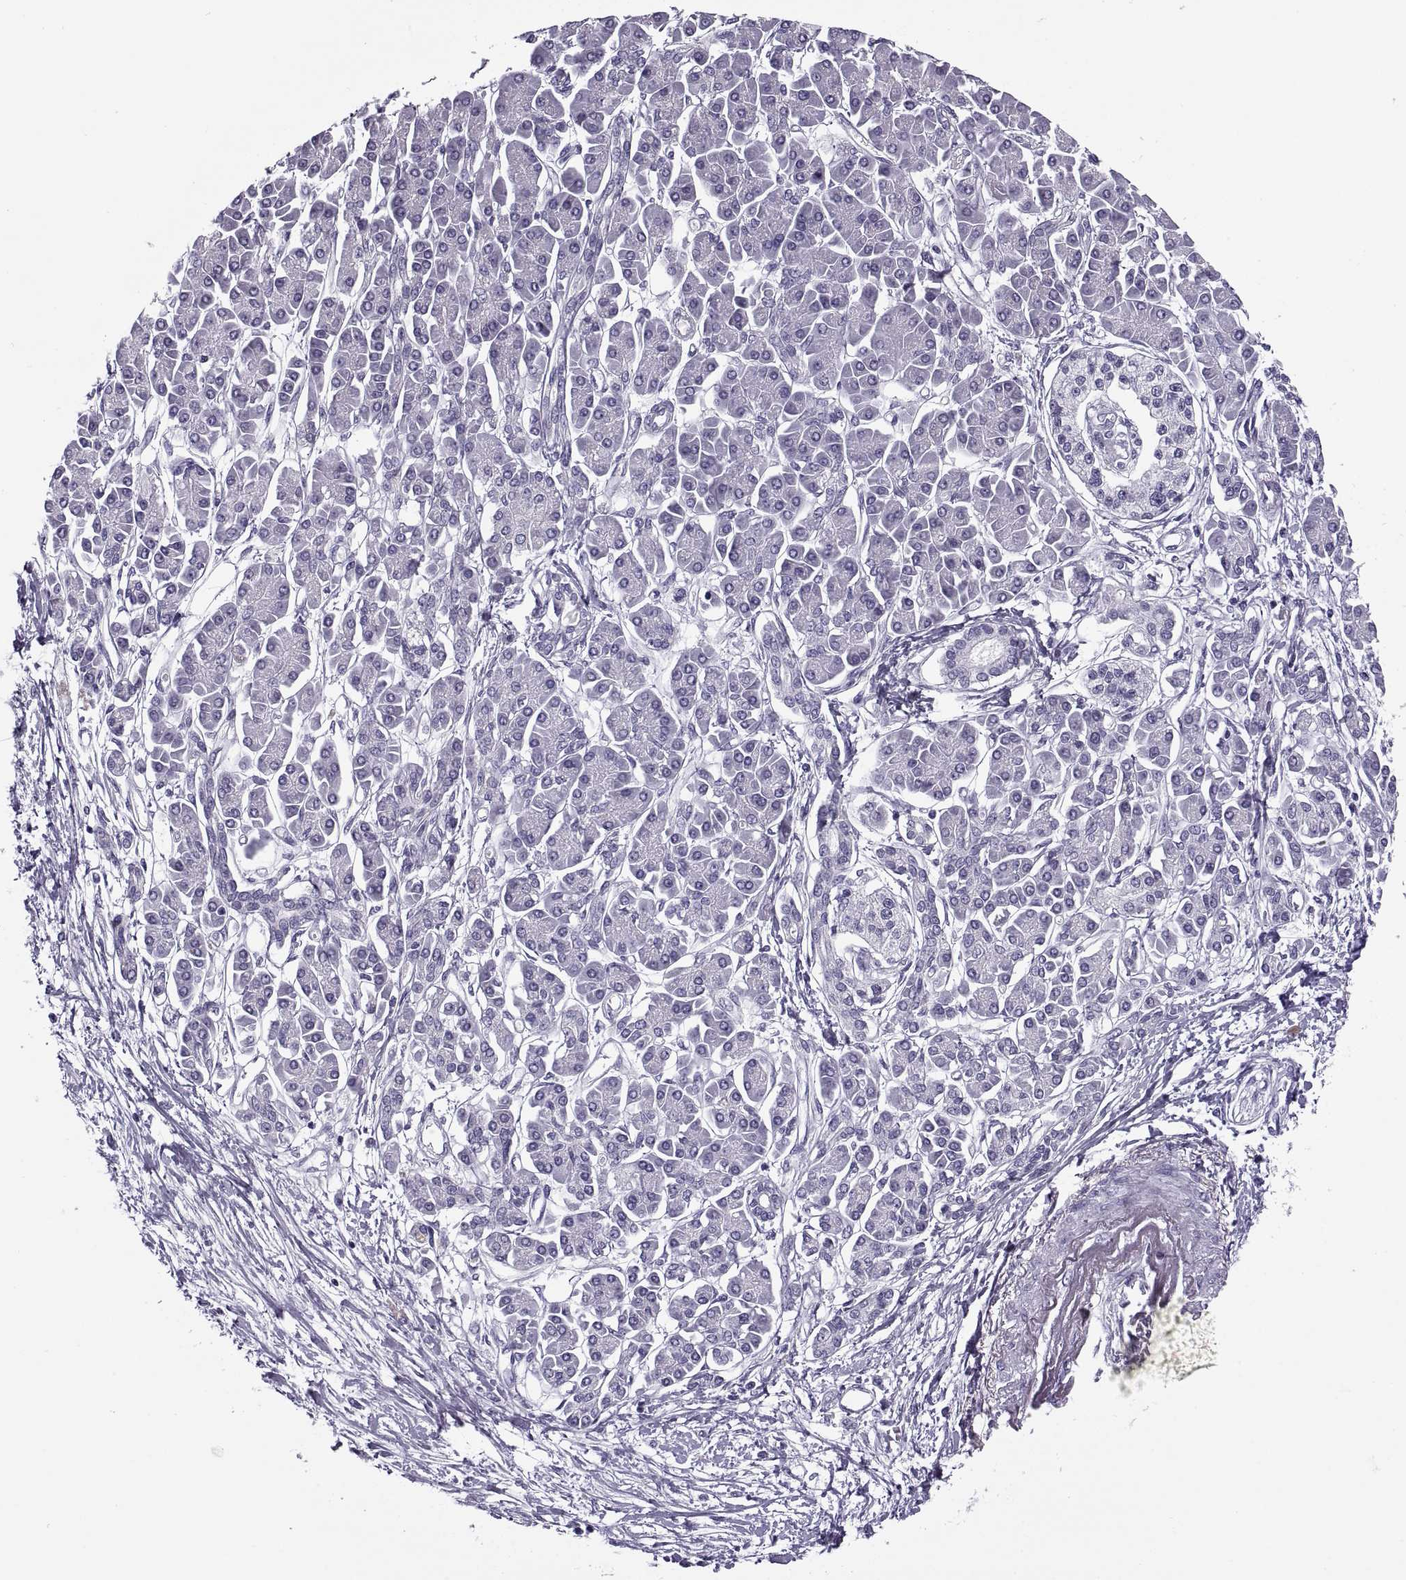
{"staining": {"intensity": "negative", "quantity": "none", "location": "none"}, "tissue": "pancreatic cancer", "cell_type": "Tumor cells", "image_type": "cancer", "snomed": [{"axis": "morphology", "description": "Adenocarcinoma, NOS"}, {"axis": "topography", "description": "Pancreas"}], "caption": "Immunohistochemistry (IHC) photomicrograph of neoplastic tissue: human pancreatic cancer (adenocarcinoma) stained with DAB exhibits no significant protein expression in tumor cells.", "gene": "RLBP1", "patient": {"sex": "female", "age": 77}}